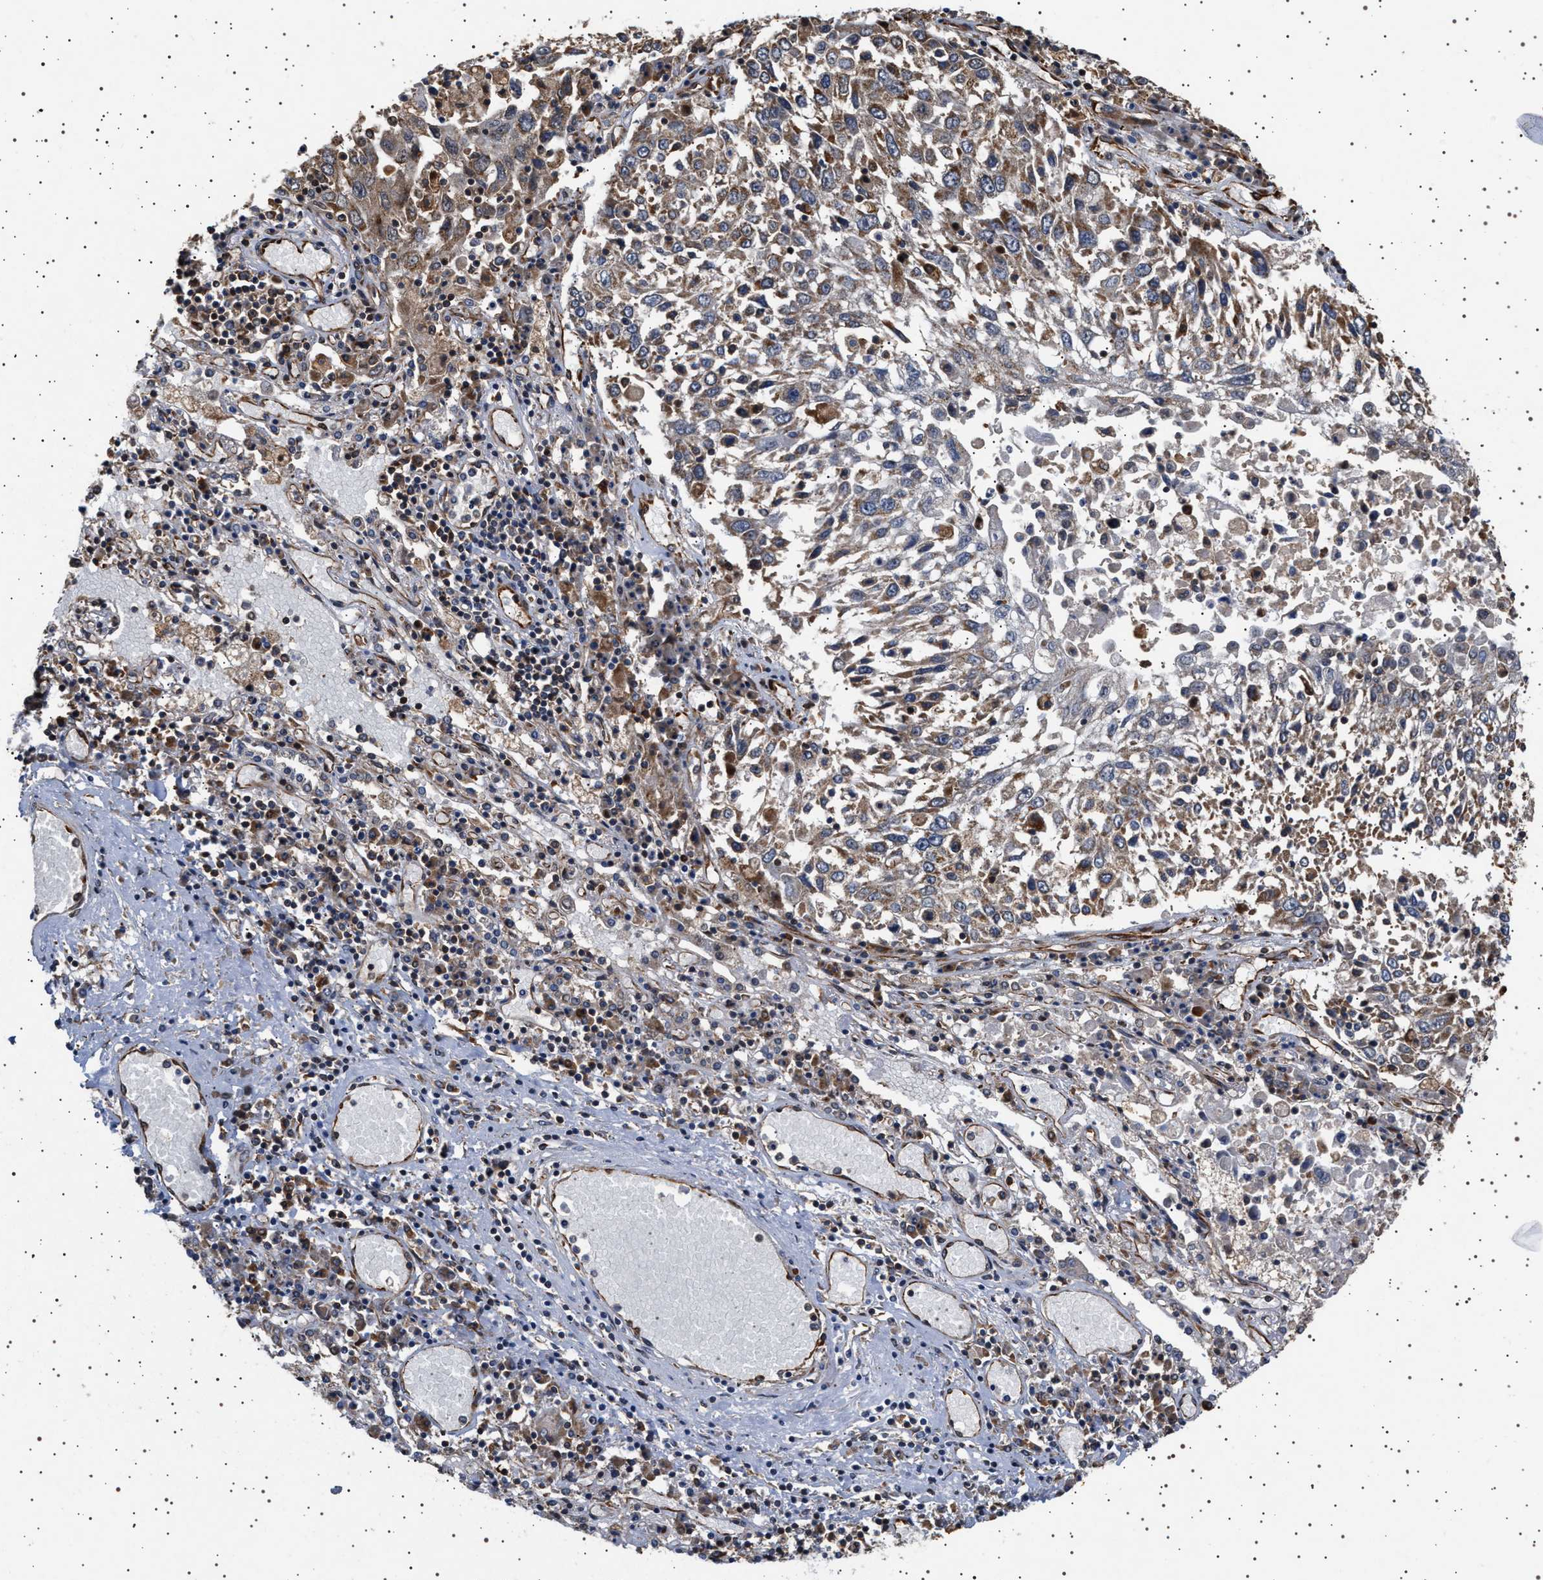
{"staining": {"intensity": "moderate", "quantity": "<25%", "location": "cytoplasmic/membranous"}, "tissue": "lung cancer", "cell_type": "Tumor cells", "image_type": "cancer", "snomed": [{"axis": "morphology", "description": "Squamous cell carcinoma, NOS"}, {"axis": "topography", "description": "Lung"}], "caption": "Protein expression analysis of squamous cell carcinoma (lung) demonstrates moderate cytoplasmic/membranous staining in about <25% of tumor cells.", "gene": "TRUB2", "patient": {"sex": "male", "age": 65}}